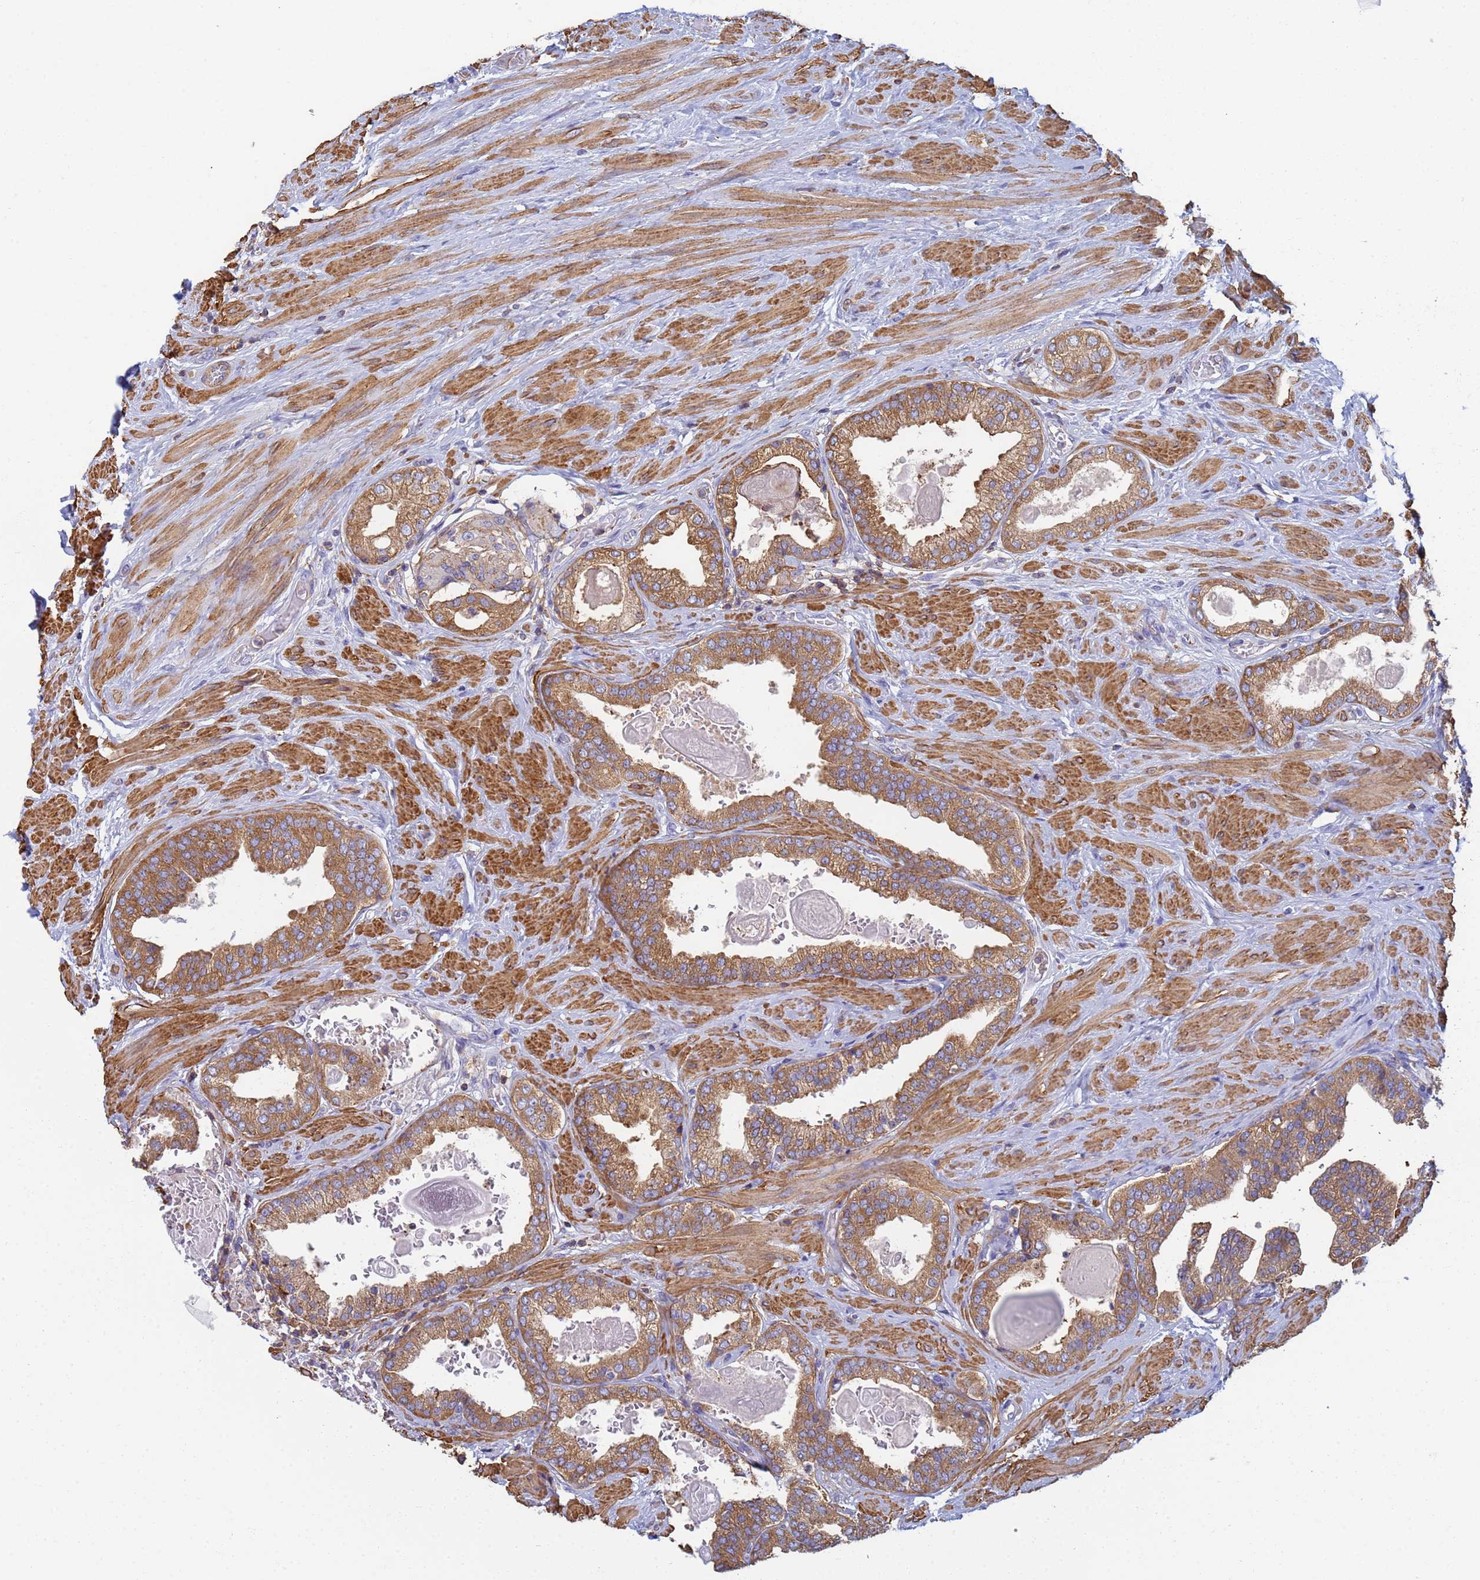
{"staining": {"intensity": "strong", "quantity": ">75%", "location": "cytoplasmic/membranous"}, "tissue": "prostate", "cell_type": "Glandular cells", "image_type": "normal", "snomed": [{"axis": "morphology", "description": "Normal tissue, NOS"}, {"axis": "topography", "description": "Prostate"}], "caption": "Prostate stained with DAB immunohistochemistry (IHC) reveals high levels of strong cytoplasmic/membranous staining in approximately >75% of glandular cells. The staining was performed using DAB (3,3'-diaminobenzidine), with brown indicating positive protein expression. Nuclei are stained blue with hematoxylin.", "gene": "ZNG1A", "patient": {"sex": "male", "age": 48}}